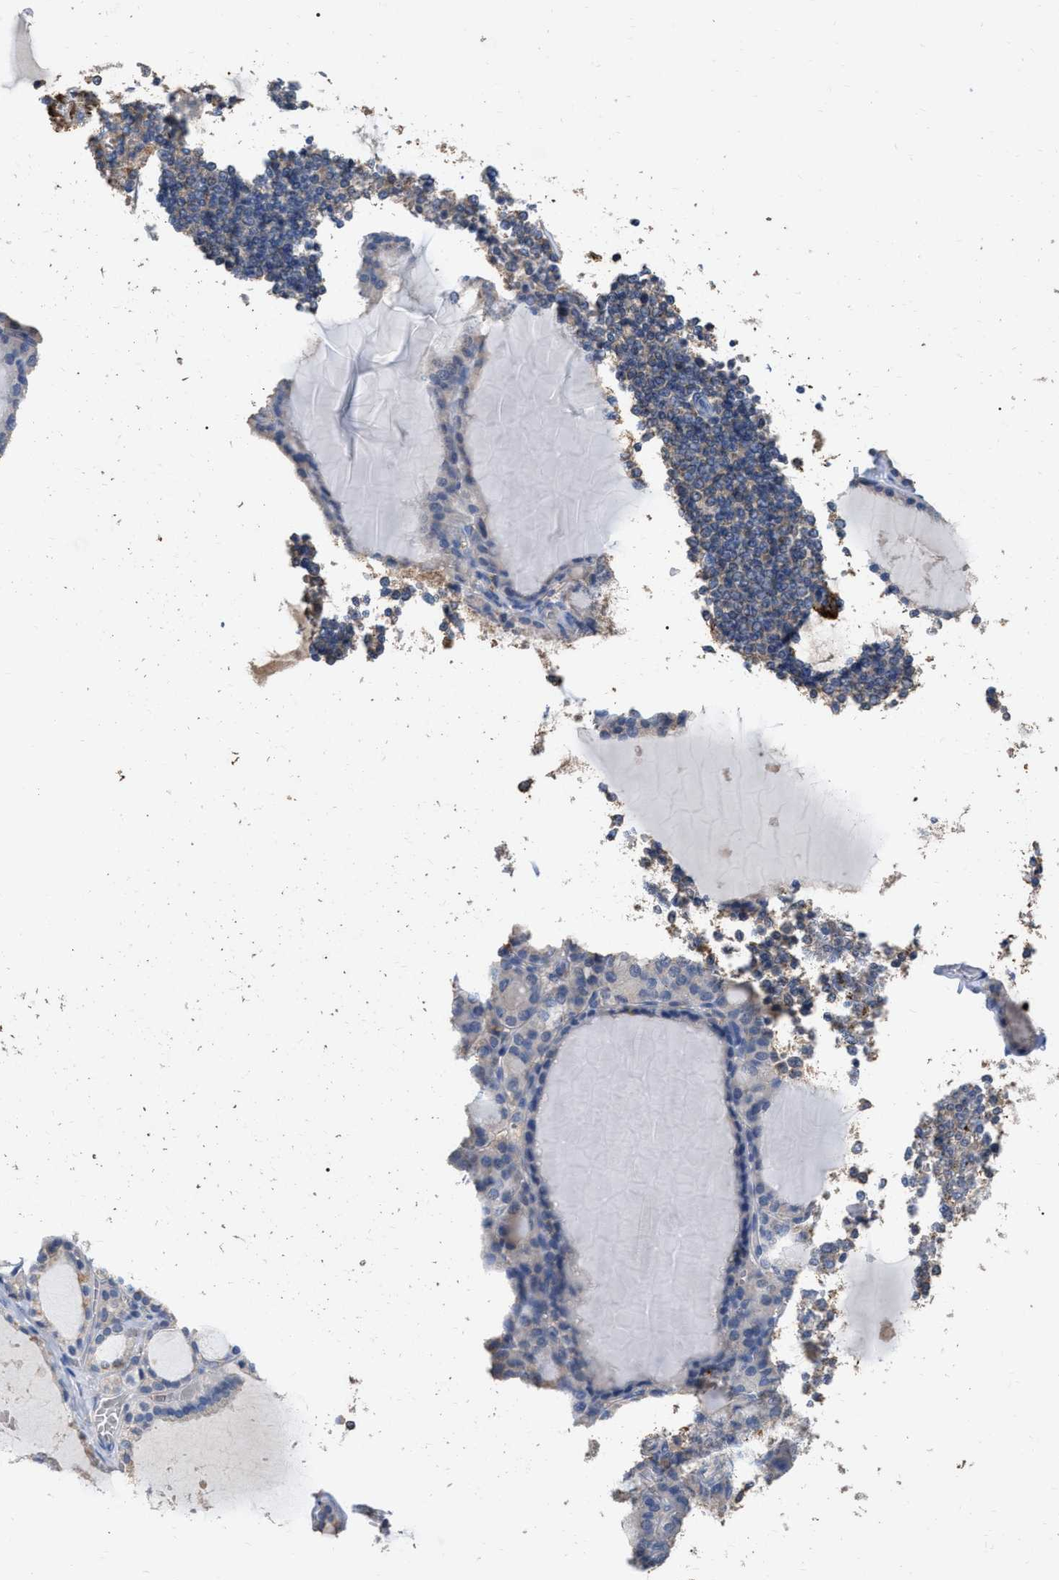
{"staining": {"intensity": "moderate", "quantity": "25%-75%", "location": "cytoplasmic/membranous"}, "tissue": "thyroid gland", "cell_type": "Glandular cells", "image_type": "normal", "snomed": [{"axis": "morphology", "description": "Normal tissue, NOS"}, {"axis": "topography", "description": "Thyroid gland"}], "caption": "Immunohistochemistry (IHC) (DAB (3,3'-diaminobenzidine)) staining of benign human thyroid gland exhibits moderate cytoplasmic/membranous protein positivity in approximately 25%-75% of glandular cells.", "gene": "GPR179", "patient": {"sex": "male", "age": 56}}